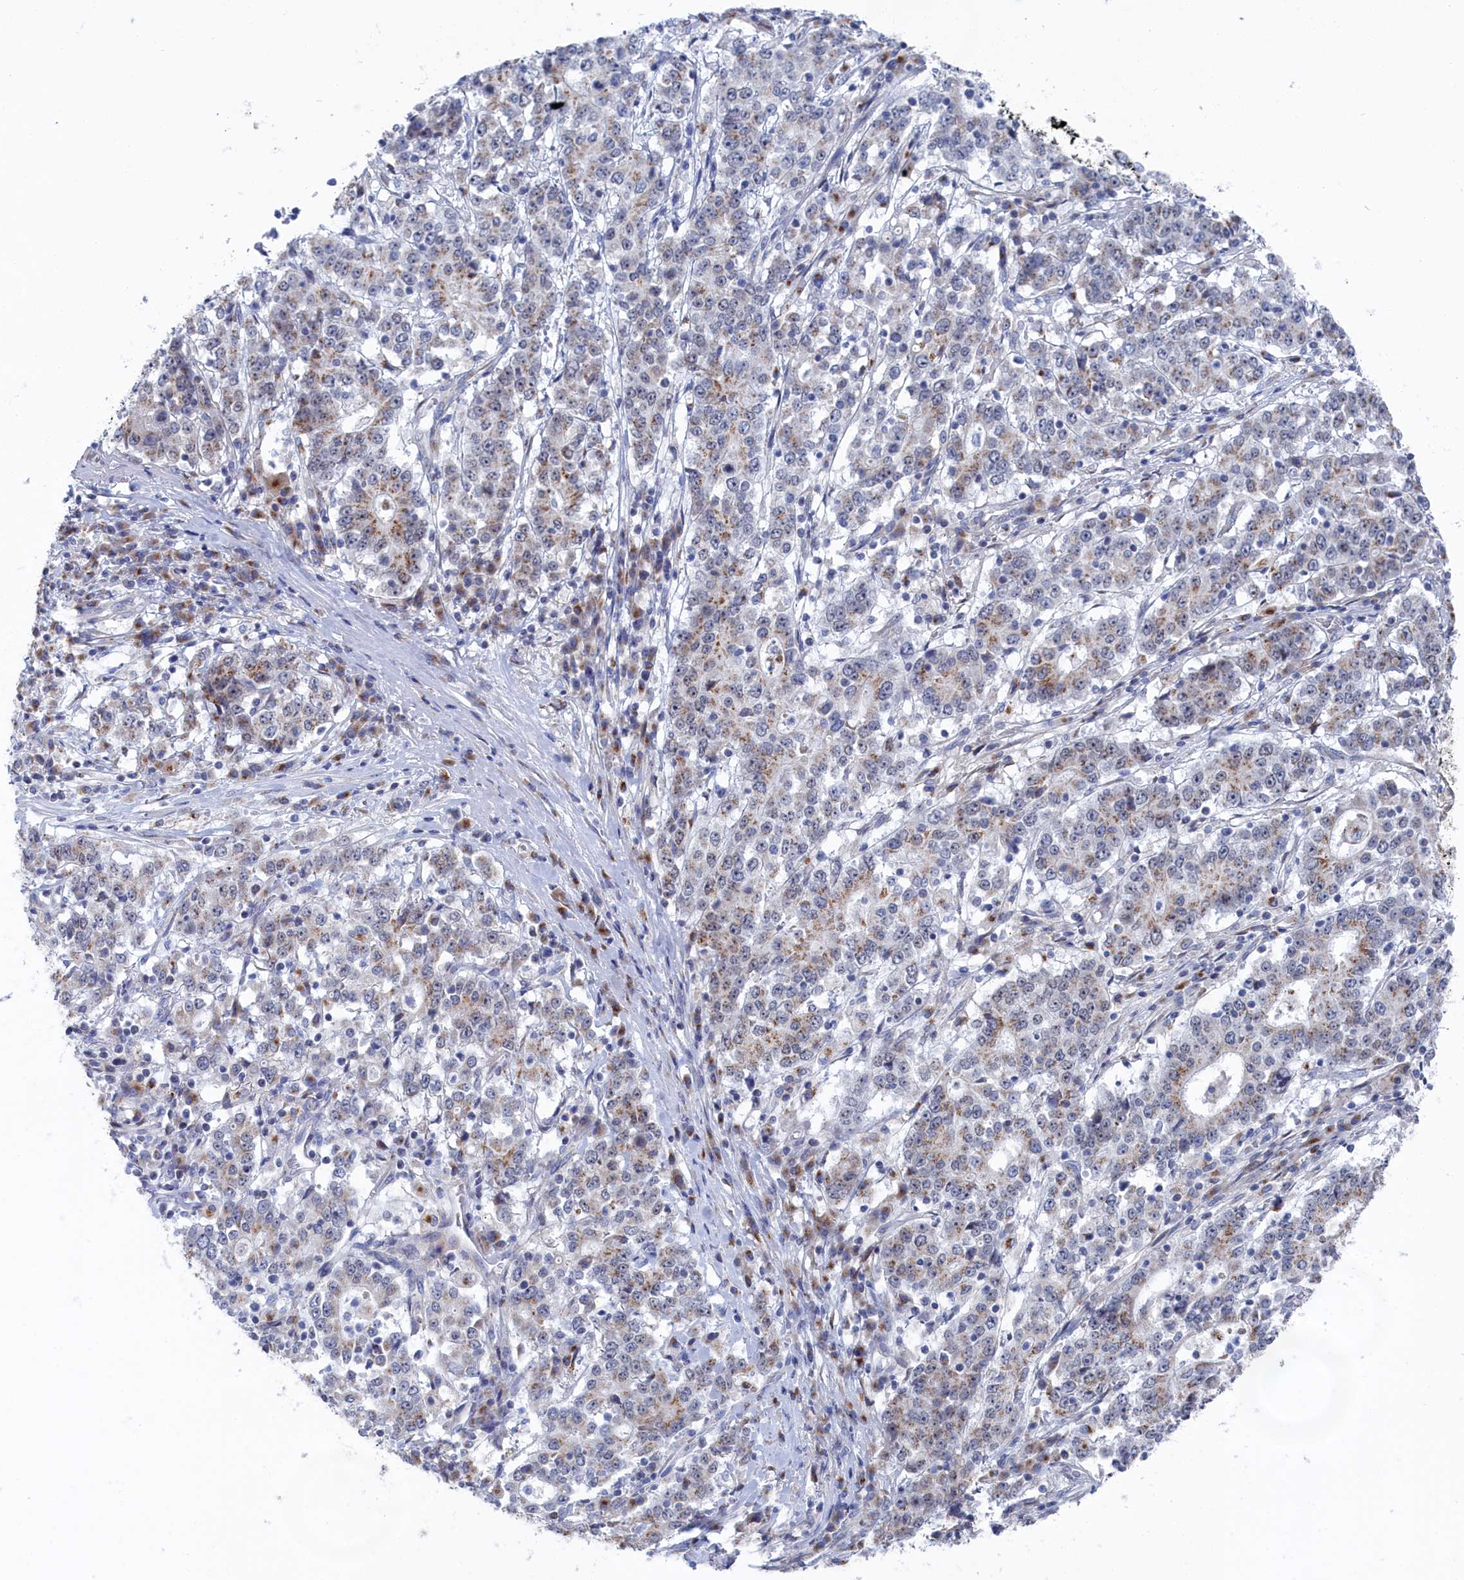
{"staining": {"intensity": "moderate", "quantity": "25%-75%", "location": "cytoplasmic/membranous"}, "tissue": "stomach cancer", "cell_type": "Tumor cells", "image_type": "cancer", "snomed": [{"axis": "morphology", "description": "Adenocarcinoma, NOS"}, {"axis": "topography", "description": "Stomach"}], "caption": "Stomach cancer stained for a protein (brown) demonstrates moderate cytoplasmic/membranous positive expression in approximately 25%-75% of tumor cells.", "gene": "IRX1", "patient": {"sex": "male", "age": 59}}